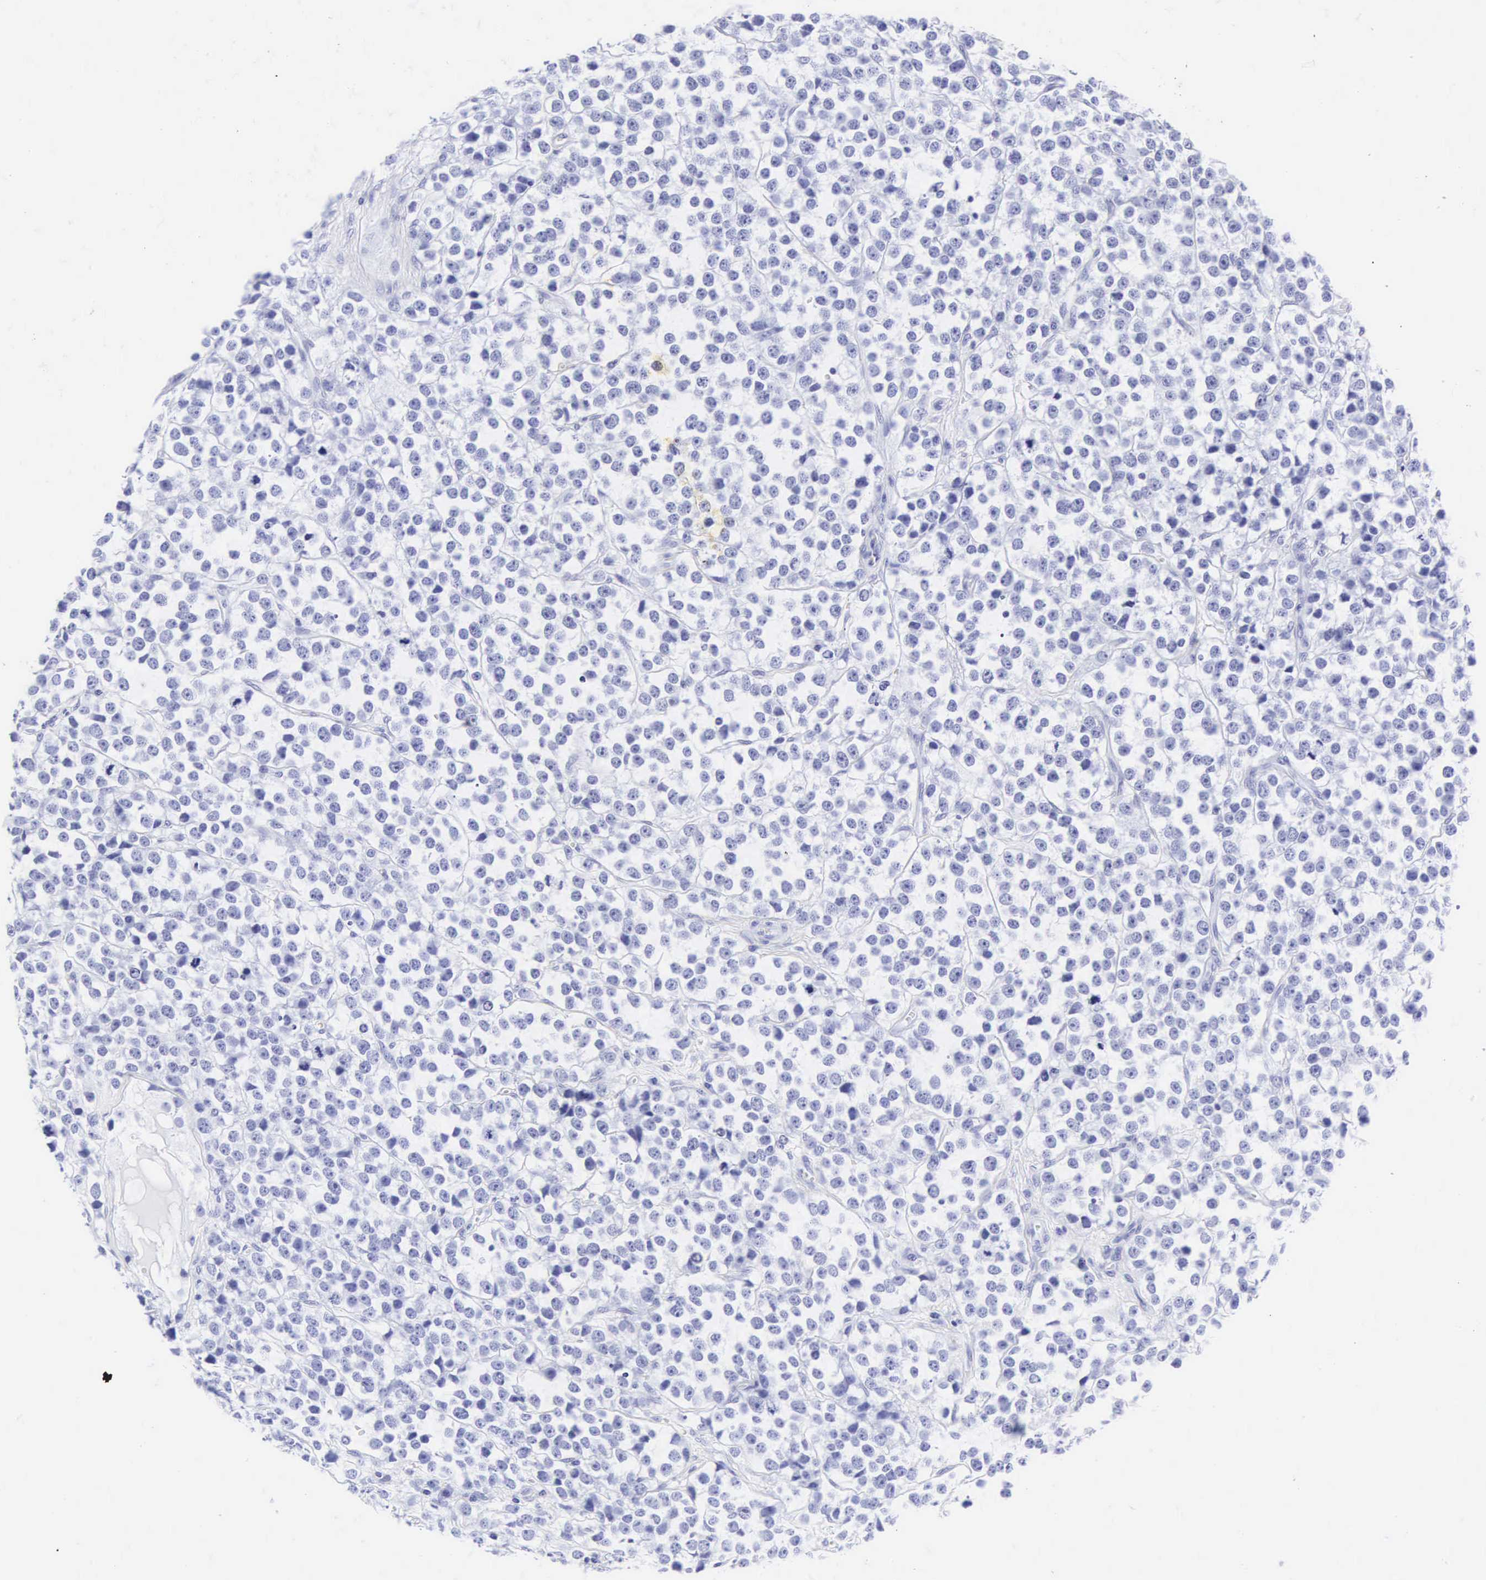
{"staining": {"intensity": "negative", "quantity": "none", "location": "none"}, "tissue": "testis cancer", "cell_type": "Tumor cells", "image_type": "cancer", "snomed": [{"axis": "morphology", "description": "Seminoma, NOS"}, {"axis": "topography", "description": "Testis"}], "caption": "Human testis cancer (seminoma) stained for a protein using immunohistochemistry demonstrates no positivity in tumor cells.", "gene": "CGB3", "patient": {"sex": "male", "age": 25}}